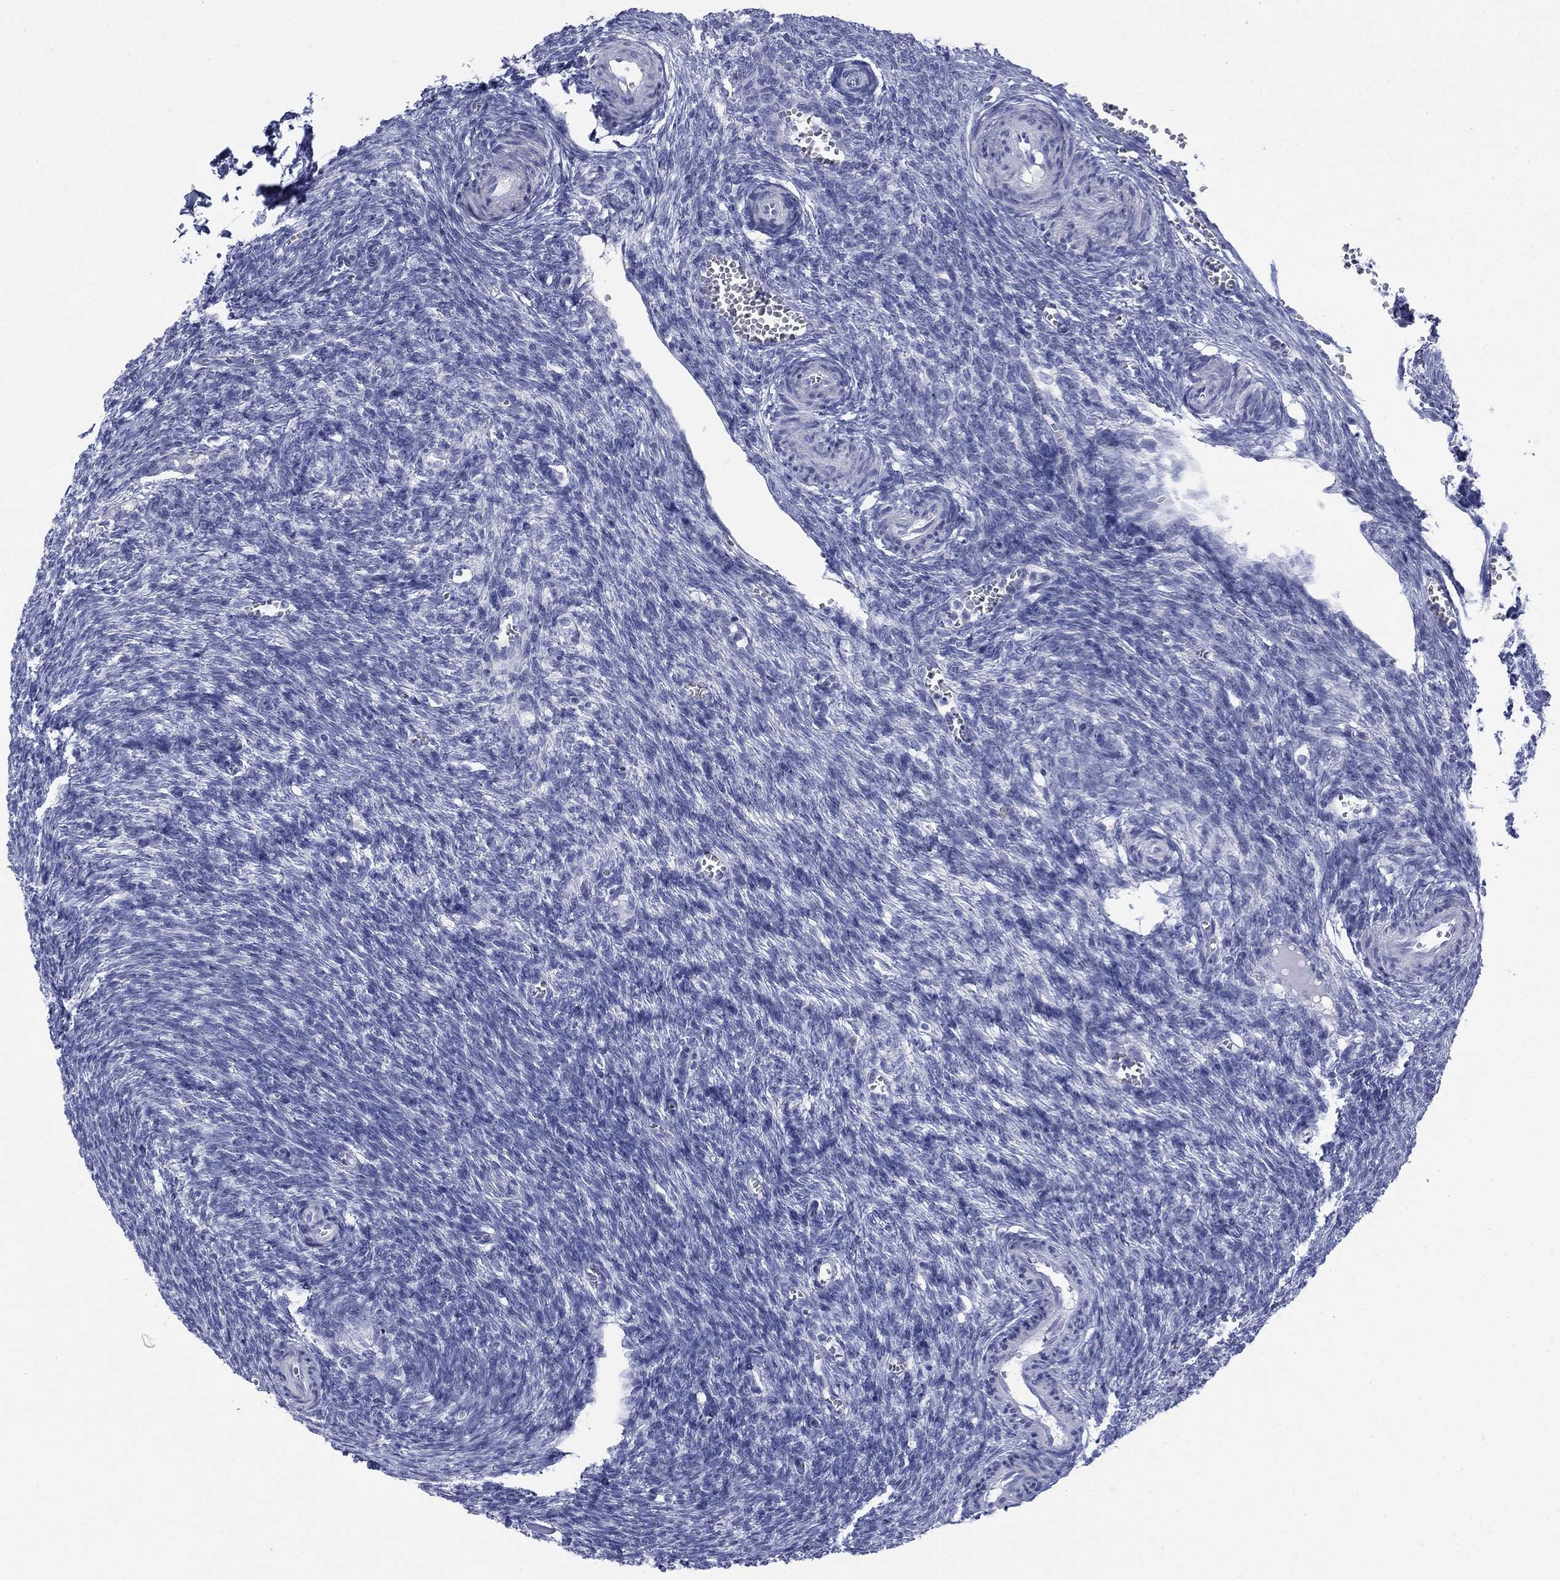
{"staining": {"intensity": "negative", "quantity": "none", "location": "none"}, "tissue": "ovary", "cell_type": "Ovarian stroma cells", "image_type": "normal", "snomed": [{"axis": "morphology", "description": "Normal tissue, NOS"}, {"axis": "topography", "description": "Ovary"}], "caption": "Ovarian stroma cells are negative for brown protein staining in normal ovary.", "gene": "IGF2BP3", "patient": {"sex": "female", "age": 43}}